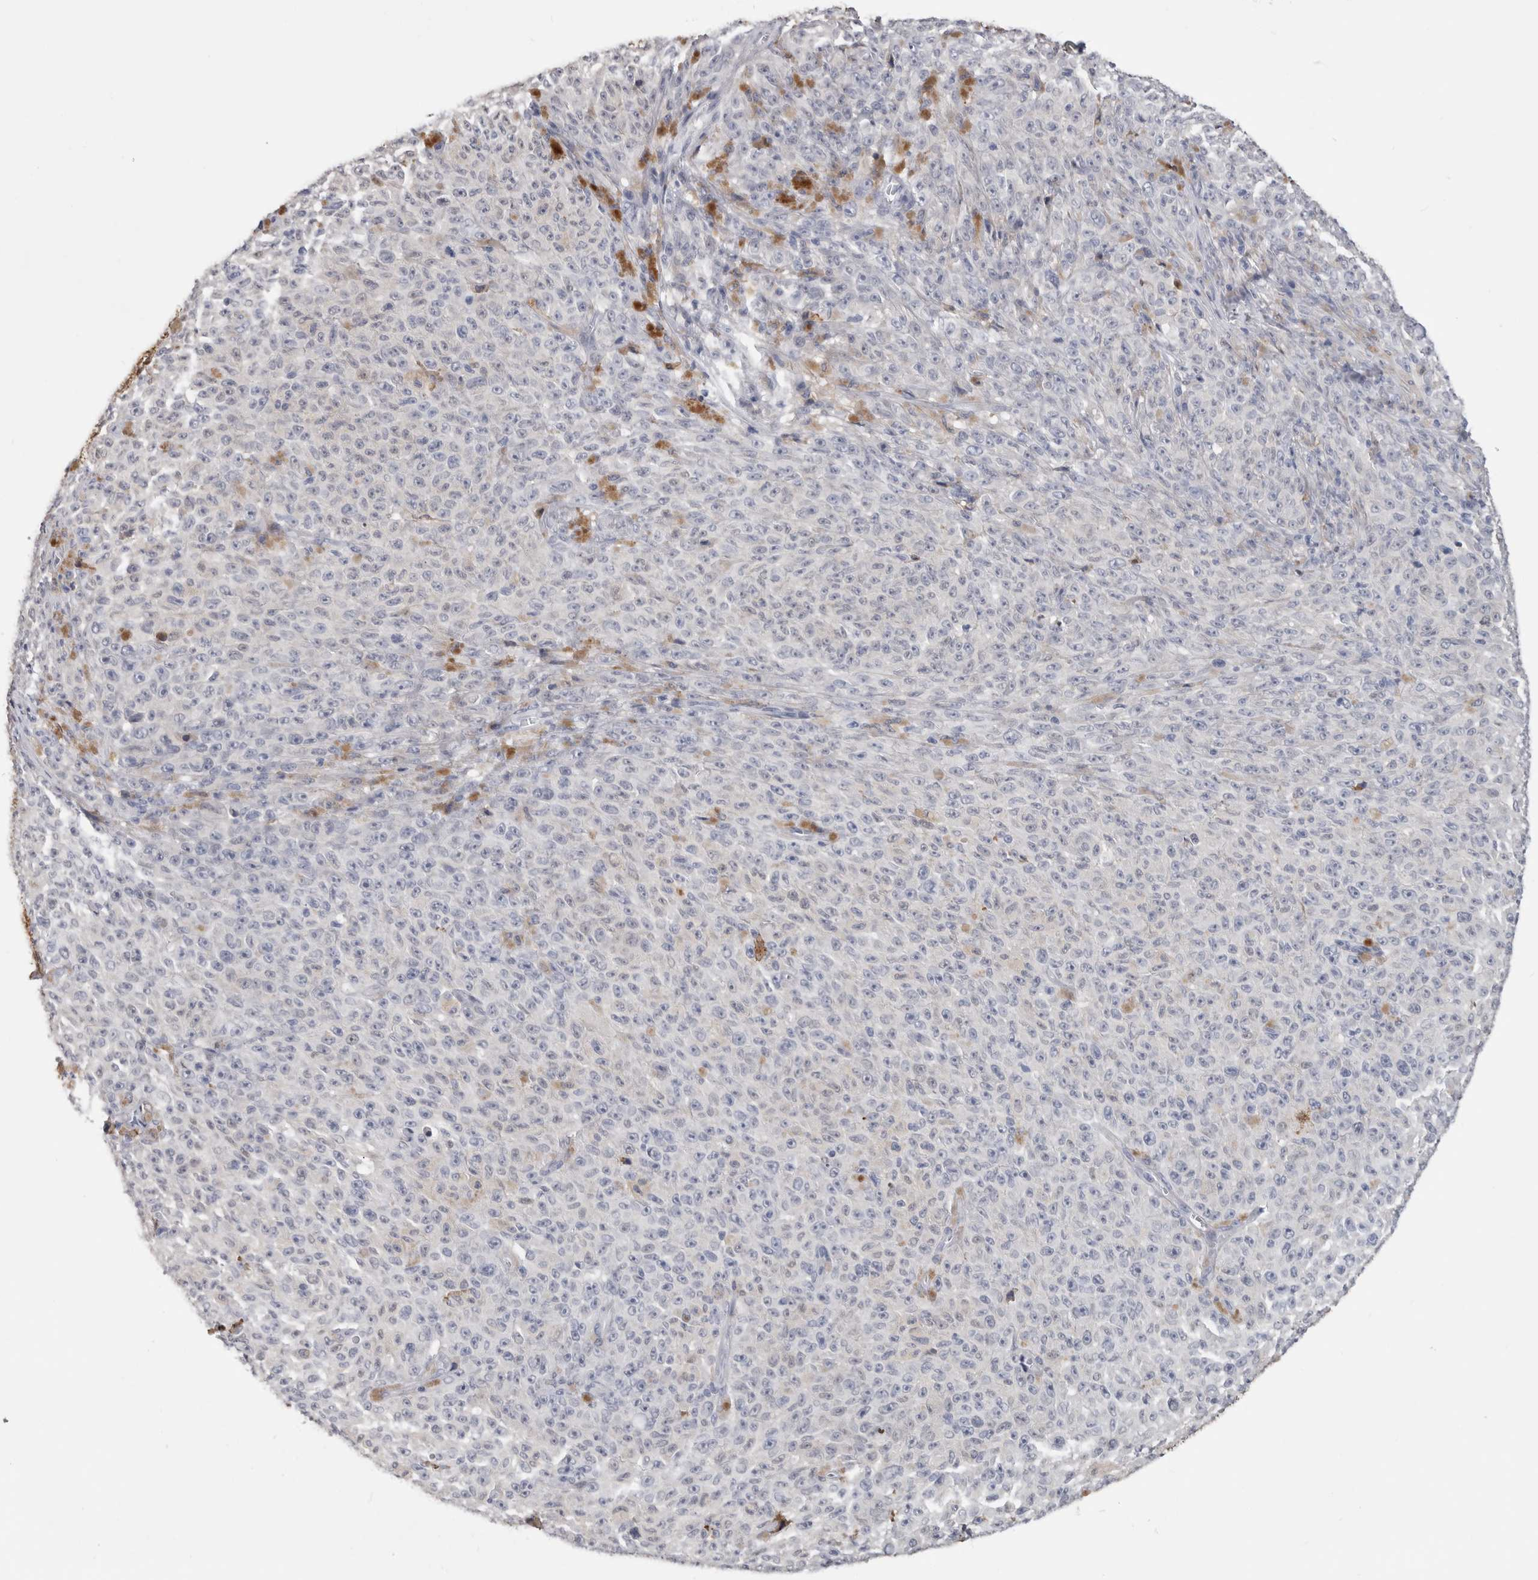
{"staining": {"intensity": "negative", "quantity": "none", "location": "none"}, "tissue": "melanoma", "cell_type": "Tumor cells", "image_type": "cancer", "snomed": [{"axis": "morphology", "description": "Malignant melanoma, NOS"}, {"axis": "topography", "description": "Skin"}], "caption": "Tumor cells show no significant positivity in melanoma. (Brightfield microscopy of DAB (3,3'-diaminobenzidine) IHC at high magnification).", "gene": "DNAJC24", "patient": {"sex": "female", "age": 82}}